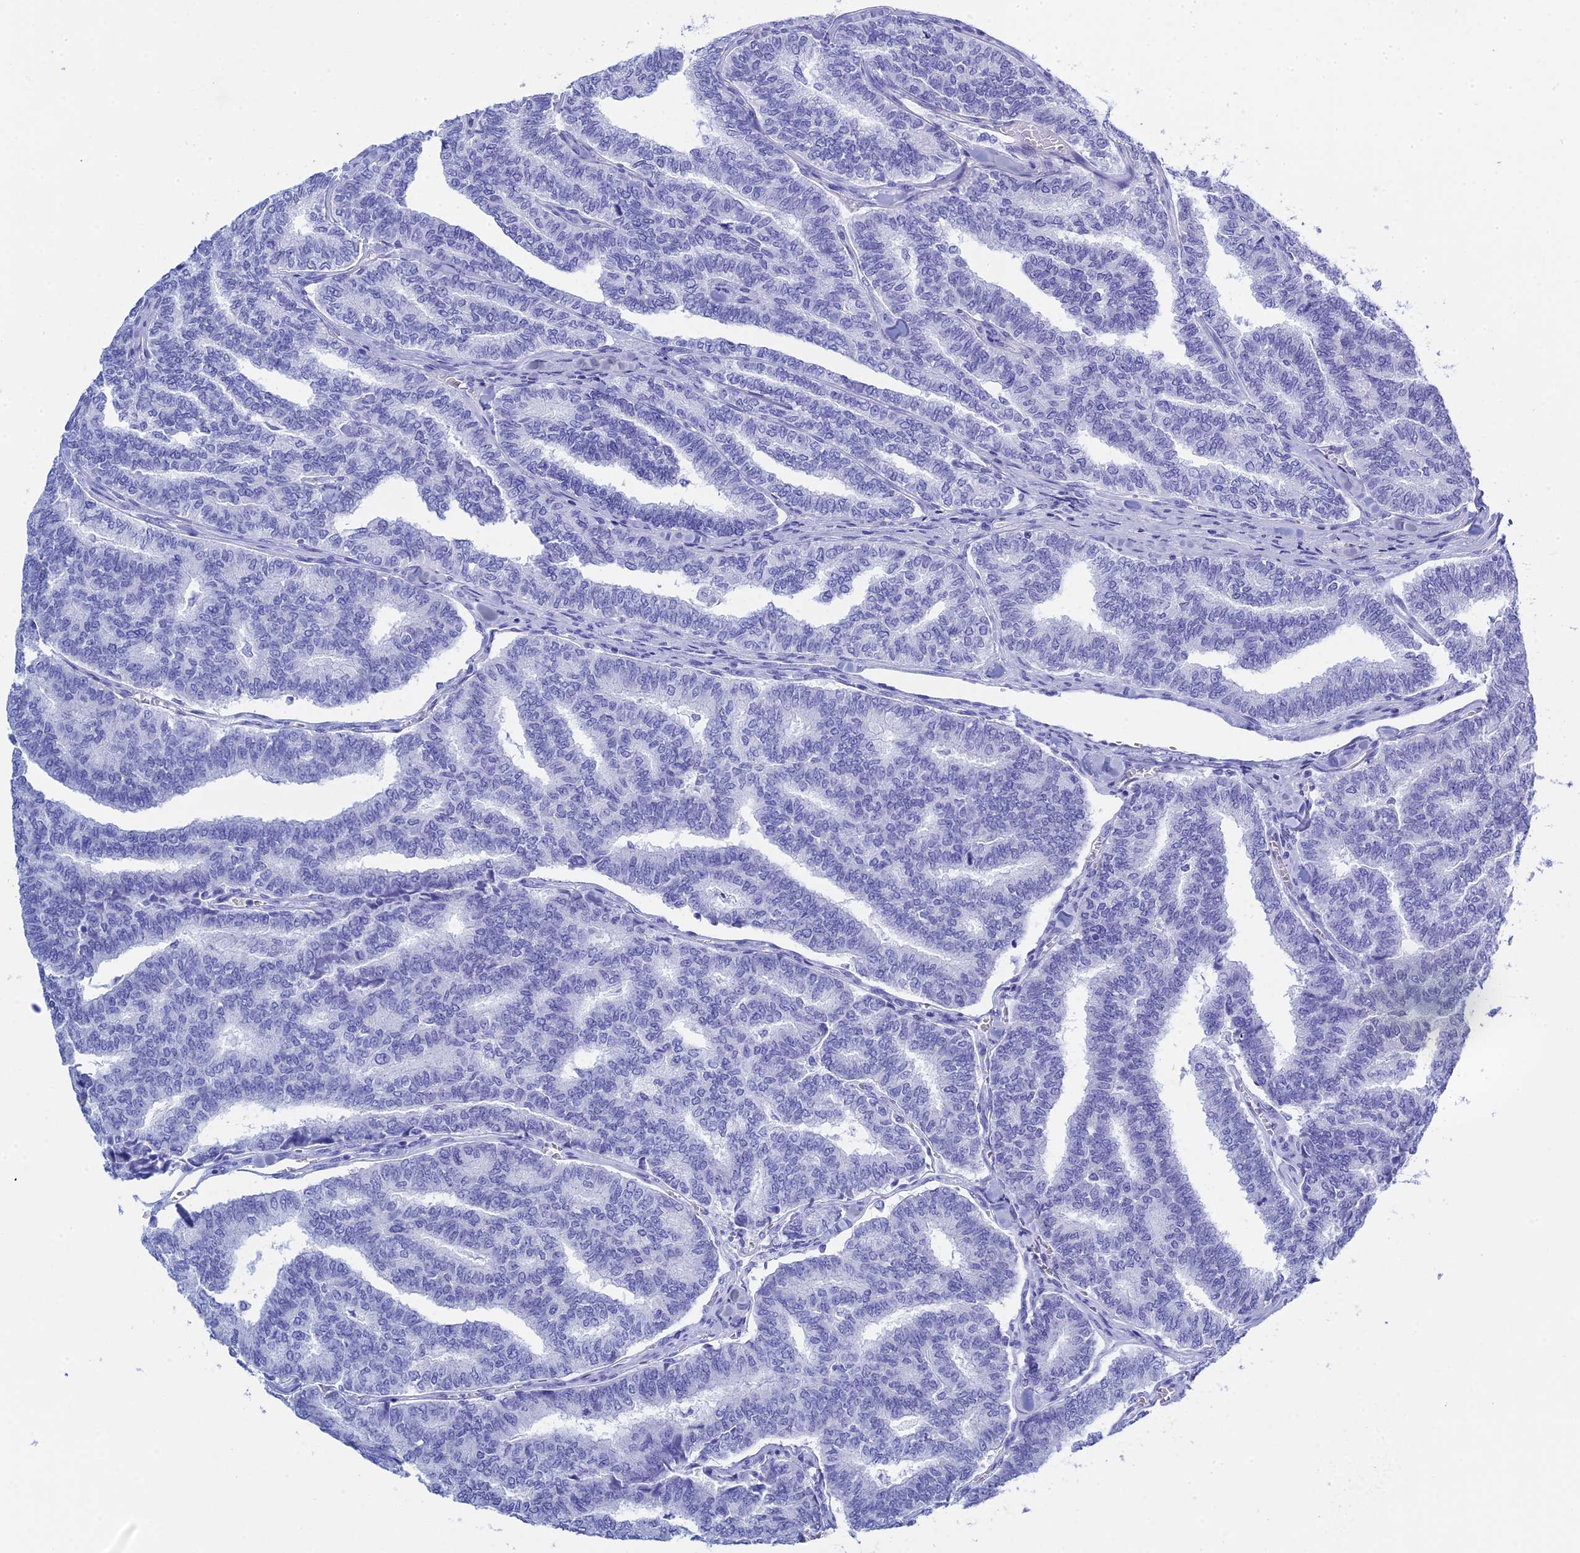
{"staining": {"intensity": "negative", "quantity": "none", "location": "none"}, "tissue": "thyroid cancer", "cell_type": "Tumor cells", "image_type": "cancer", "snomed": [{"axis": "morphology", "description": "Papillary adenocarcinoma, NOS"}, {"axis": "topography", "description": "Thyroid gland"}], "caption": "Immunohistochemical staining of thyroid cancer (papillary adenocarcinoma) reveals no significant staining in tumor cells.", "gene": "TEX101", "patient": {"sex": "female", "age": 35}}